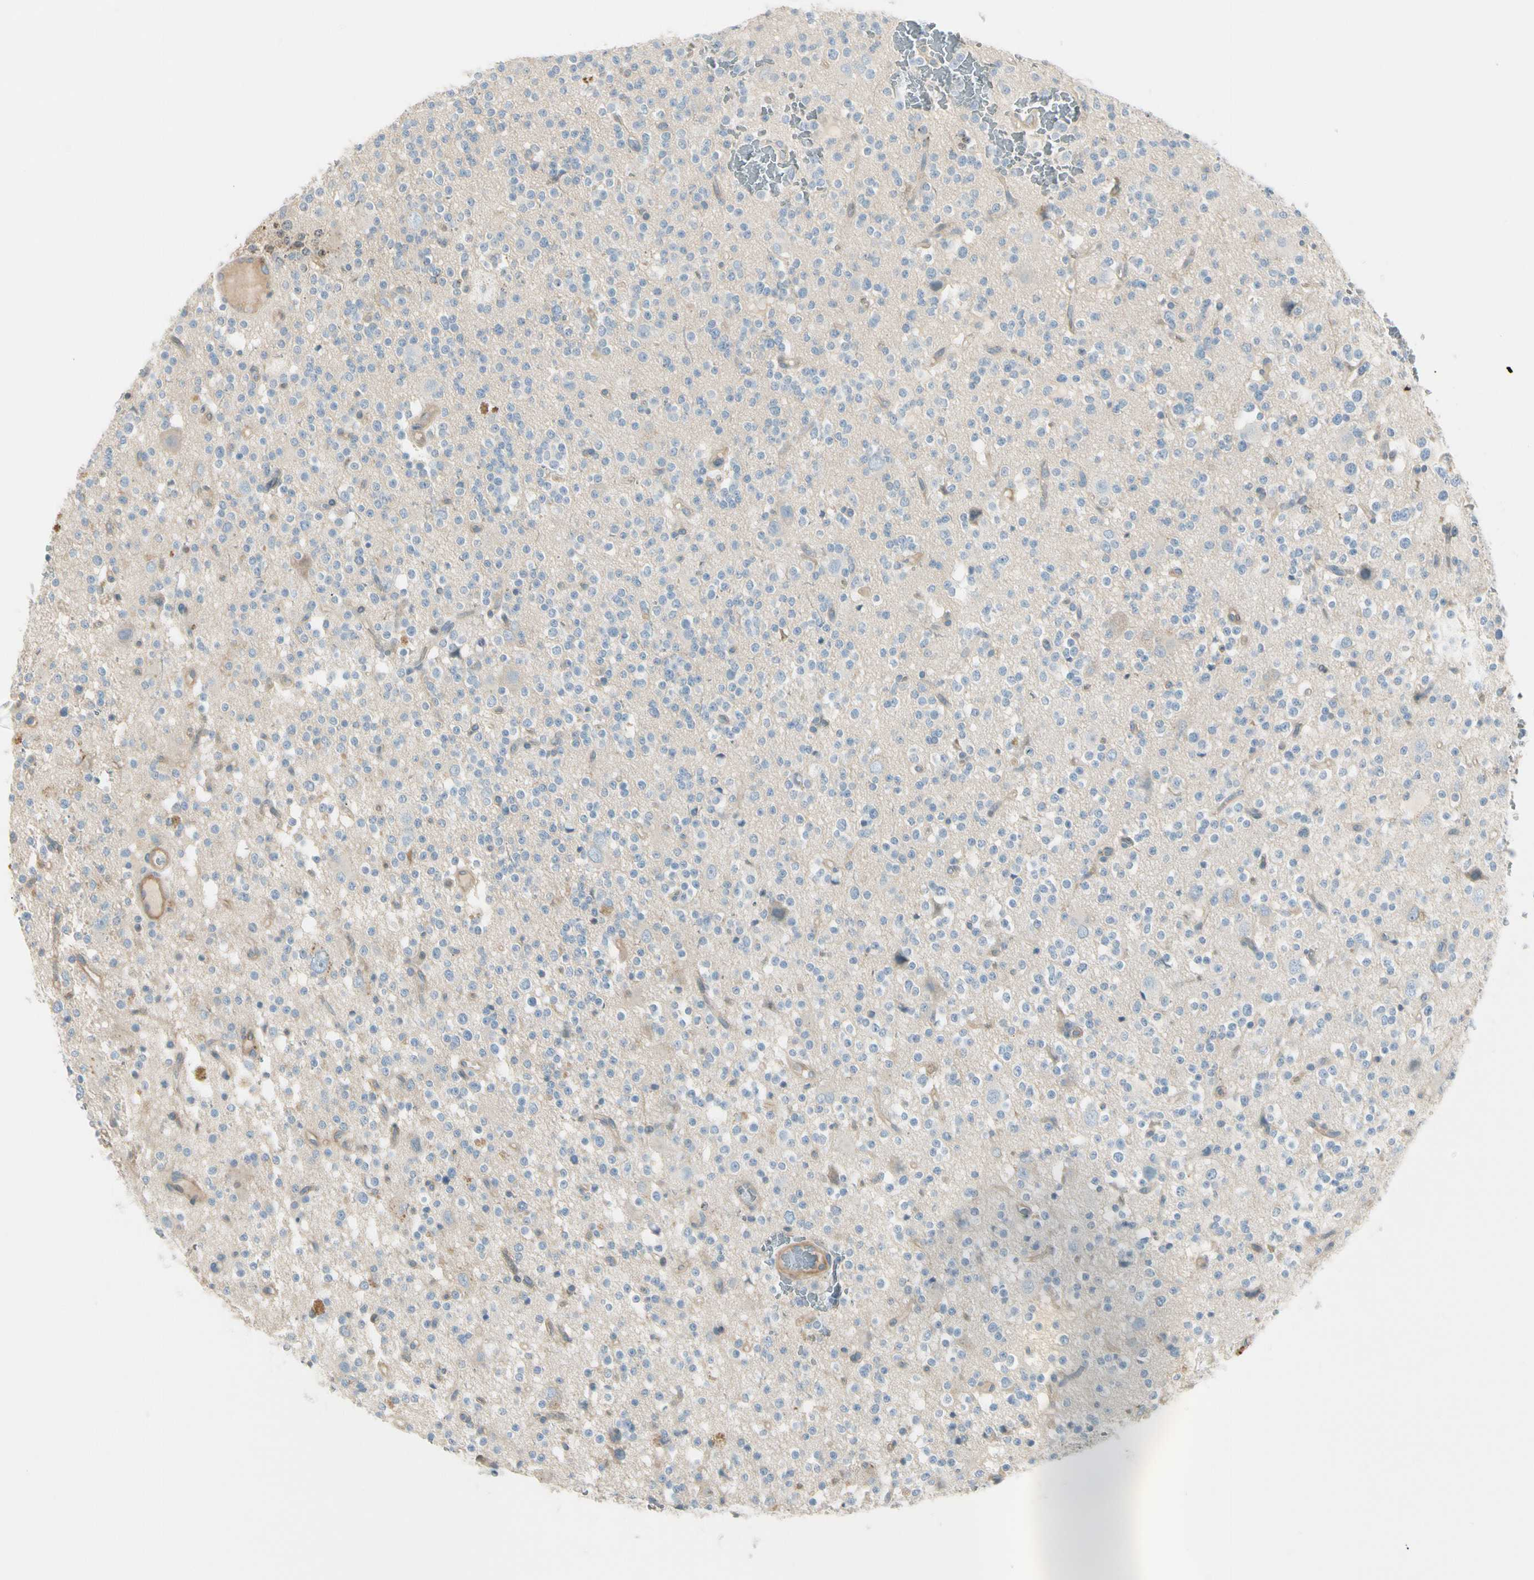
{"staining": {"intensity": "weak", "quantity": "<25%", "location": "cytoplasmic/membranous"}, "tissue": "glioma", "cell_type": "Tumor cells", "image_type": "cancer", "snomed": [{"axis": "morphology", "description": "Glioma, malignant, High grade"}, {"axis": "topography", "description": "Brain"}], "caption": "A micrograph of glioma stained for a protein reveals no brown staining in tumor cells.", "gene": "ITGA3", "patient": {"sex": "male", "age": 47}}